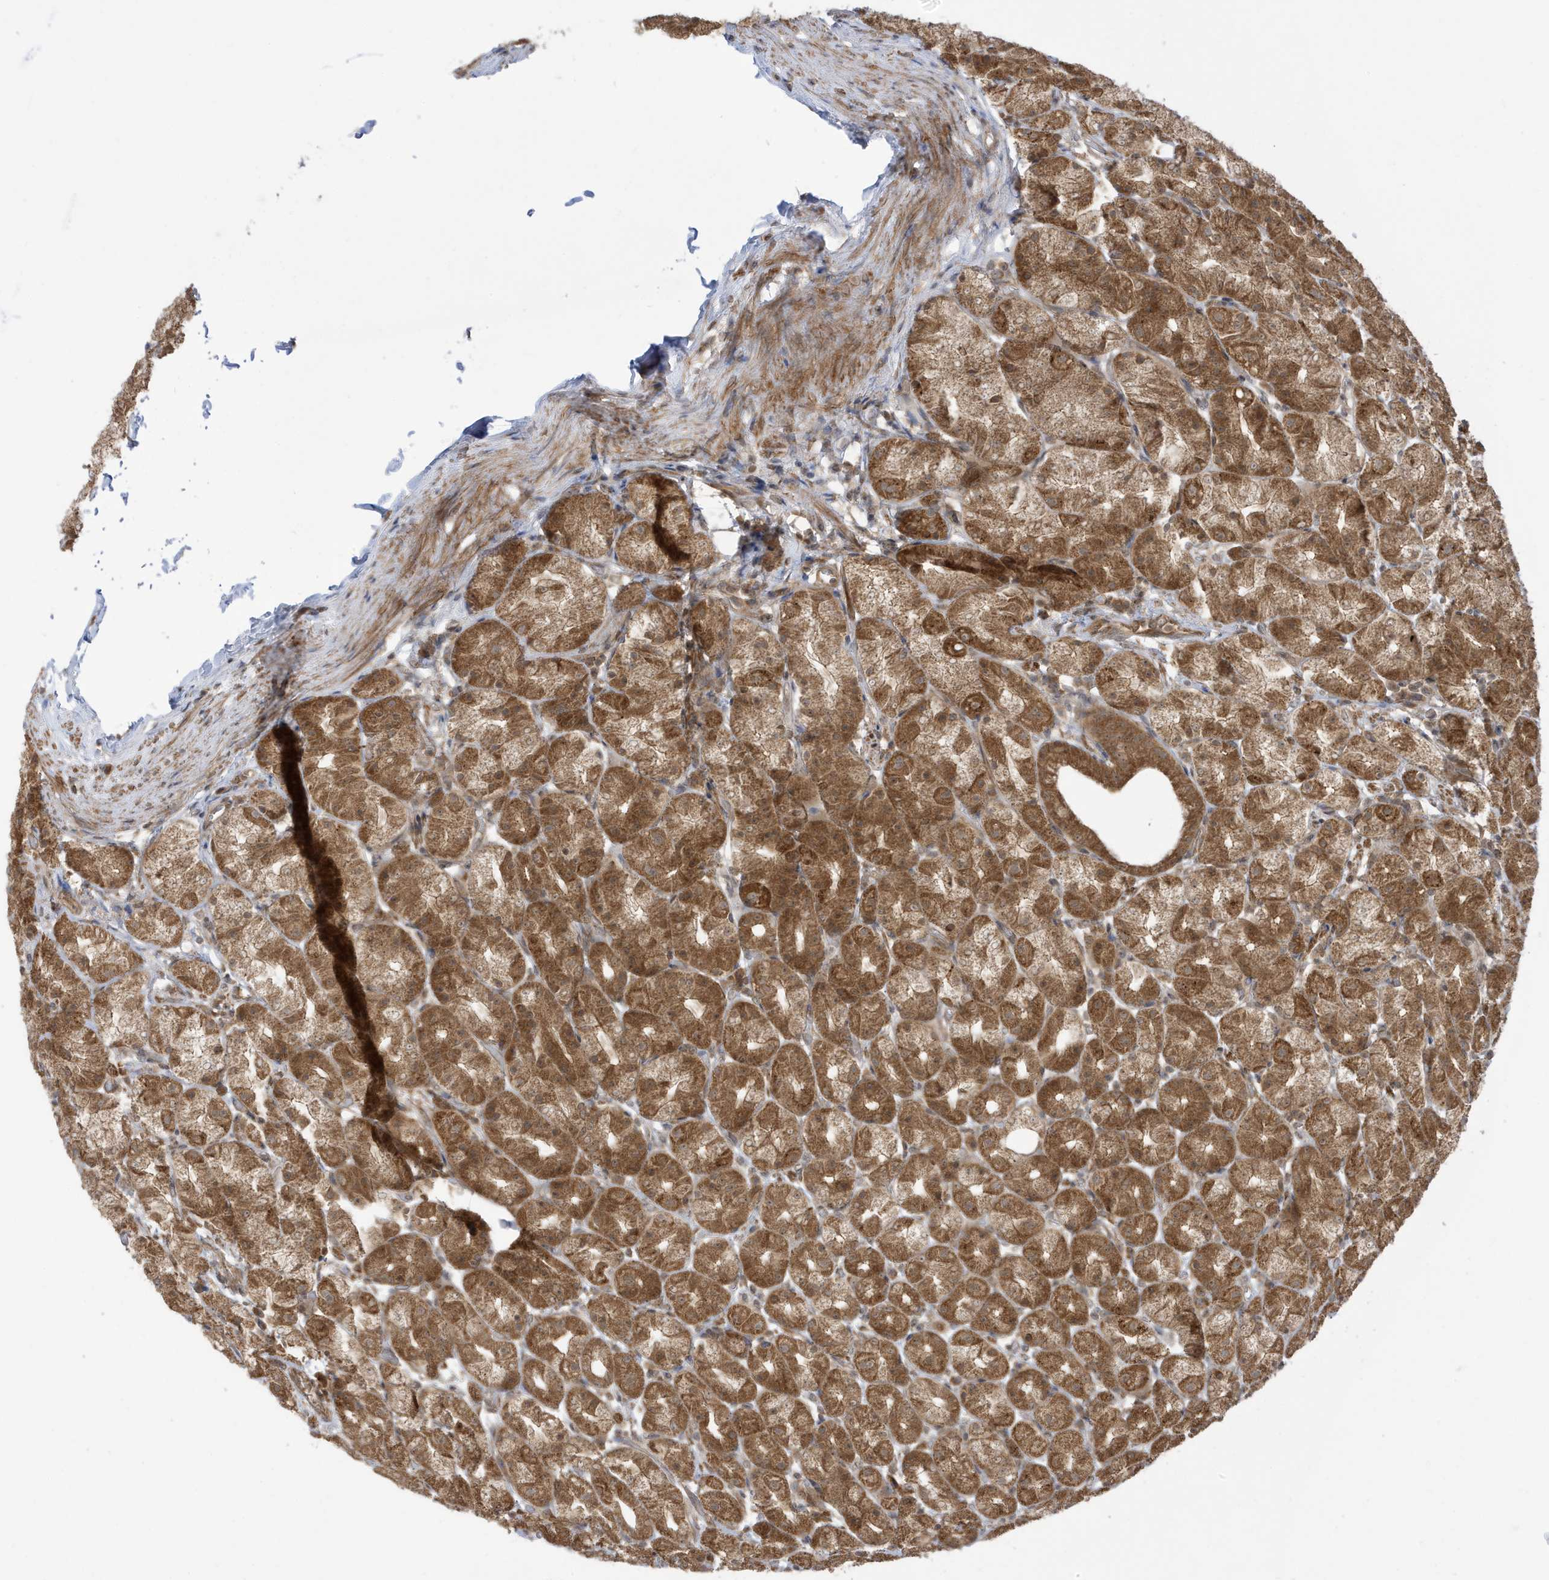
{"staining": {"intensity": "strong", "quantity": ">75%", "location": "cytoplasmic/membranous"}, "tissue": "stomach", "cell_type": "Glandular cells", "image_type": "normal", "snomed": [{"axis": "morphology", "description": "Normal tissue, NOS"}, {"axis": "topography", "description": "Stomach, upper"}], "caption": "Stomach stained for a protein reveals strong cytoplasmic/membranous positivity in glandular cells. The staining is performed using DAB (3,3'-diaminobenzidine) brown chromogen to label protein expression. The nuclei are counter-stained blue using hematoxylin.", "gene": "DHX36", "patient": {"sex": "male", "age": 68}}